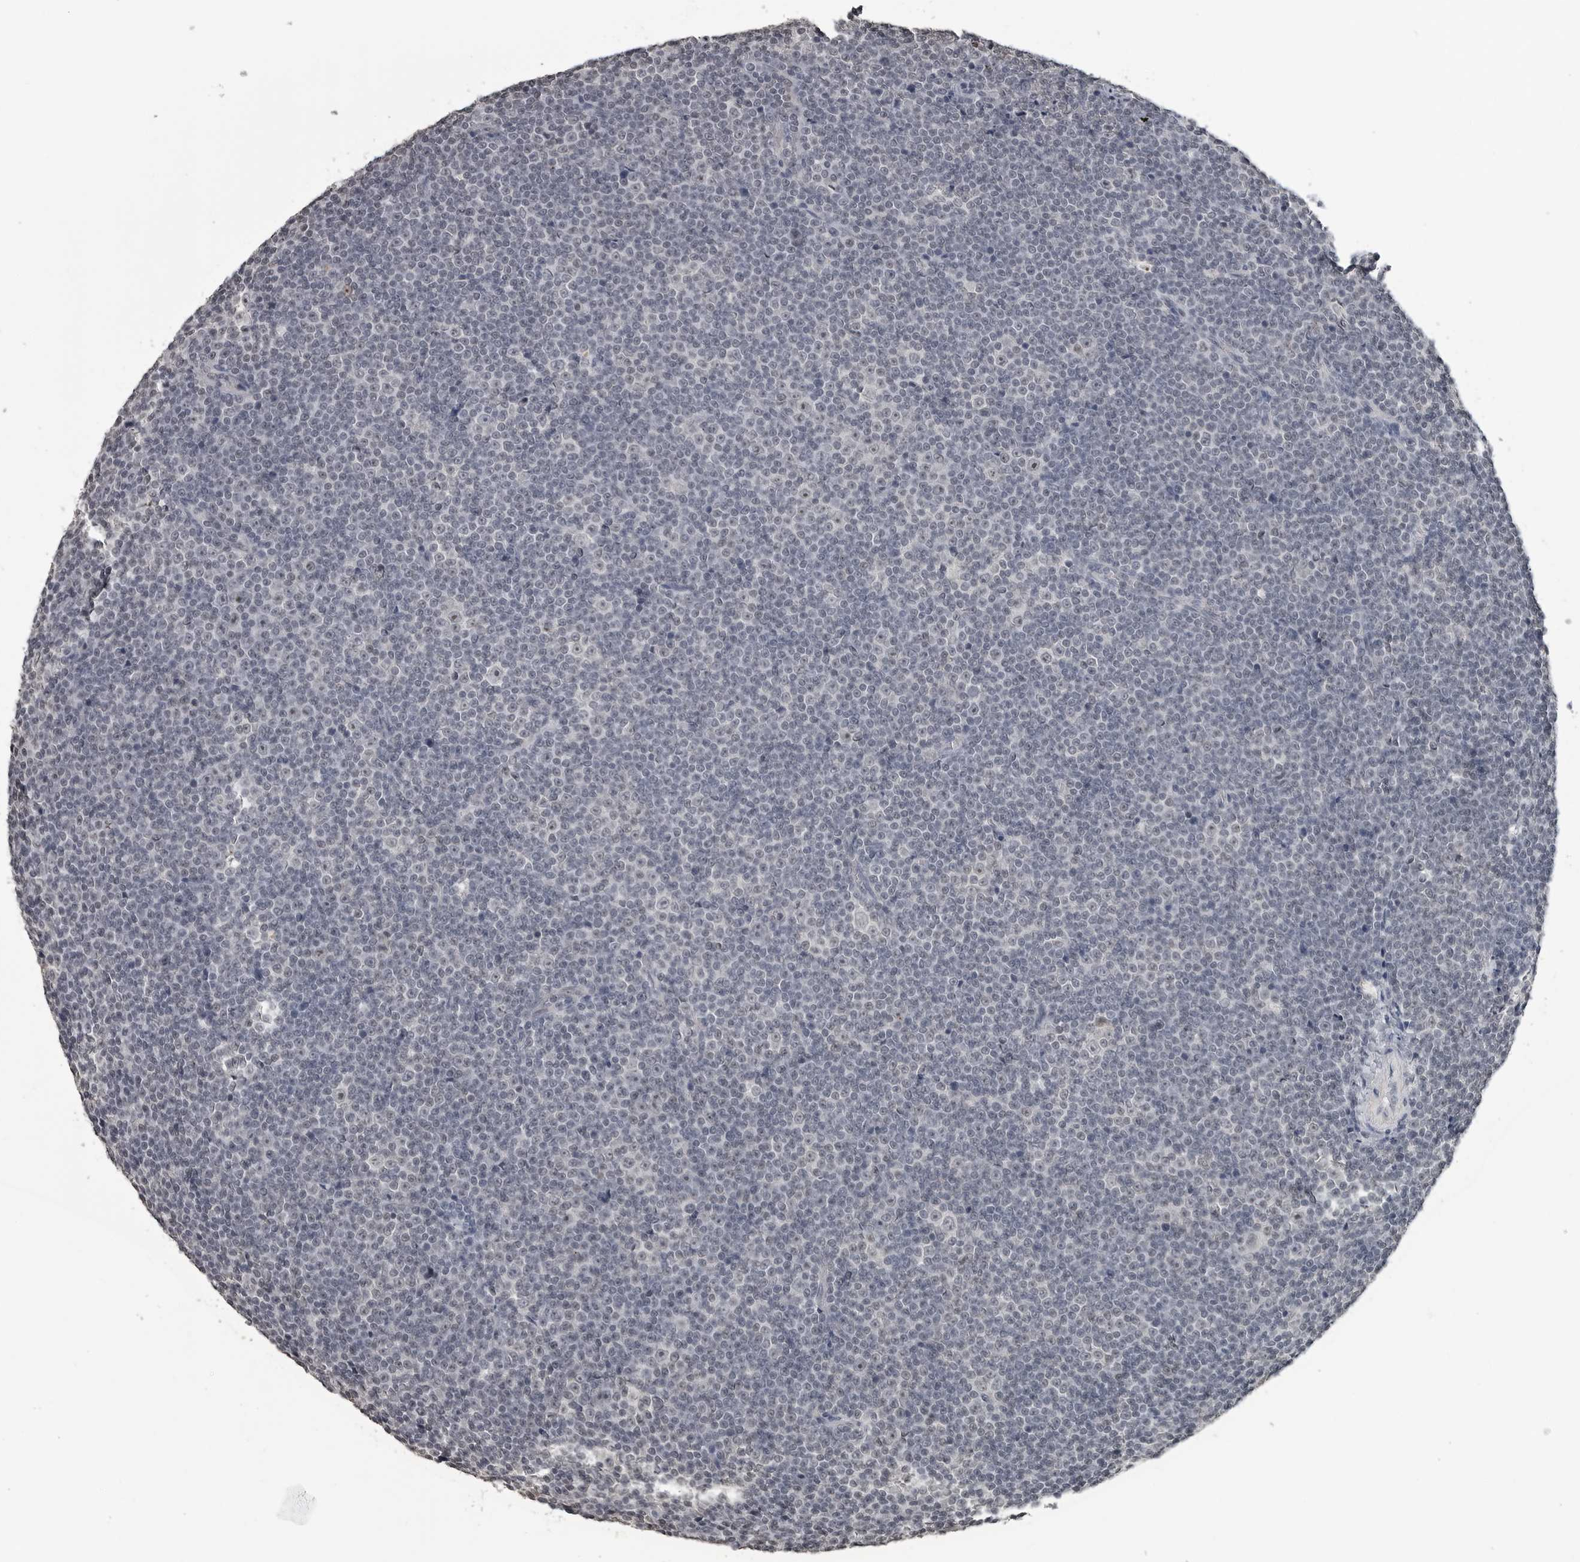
{"staining": {"intensity": "negative", "quantity": "none", "location": "none"}, "tissue": "lymphoma", "cell_type": "Tumor cells", "image_type": "cancer", "snomed": [{"axis": "morphology", "description": "Malignant lymphoma, non-Hodgkin's type, Low grade"}, {"axis": "topography", "description": "Lymph node"}], "caption": "The IHC image has no significant expression in tumor cells of lymphoma tissue.", "gene": "DDX54", "patient": {"sex": "female", "age": 67}}